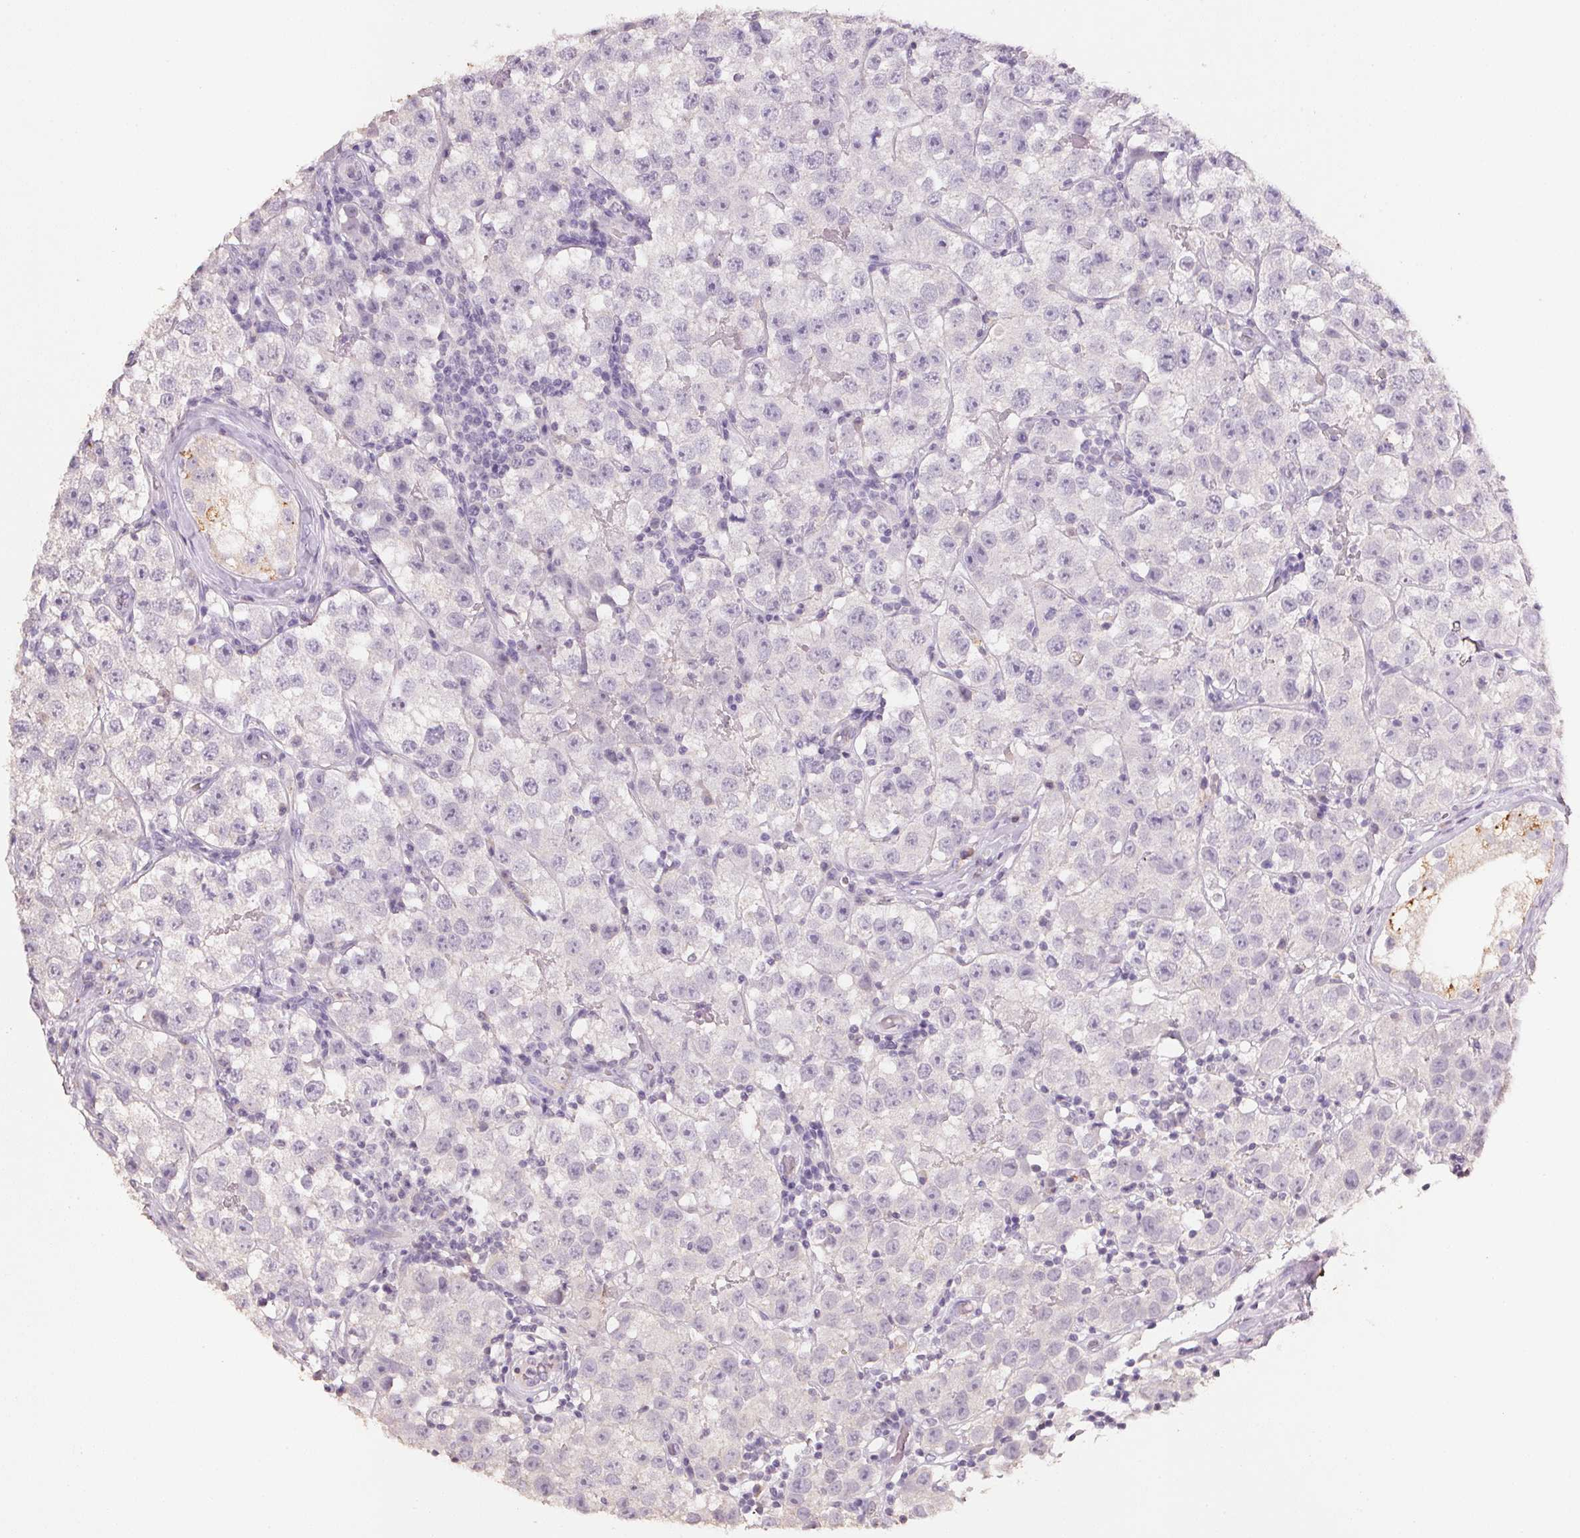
{"staining": {"intensity": "negative", "quantity": "none", "location": "none"}, "tissue": "testis cancer", "cell_type": "Tumor cells", "image_type": "cancer", "snomed": [{"axis": "morphology", "description": "Seminoma, NOS"}, {"axis": "topography", "description": "Testis"}], "caption": "Tumor cells are negative for protein expression in human testis cancer (seminoma).", "gene": "CXCL5", "patient": {"sex": "male", "age": 34}}